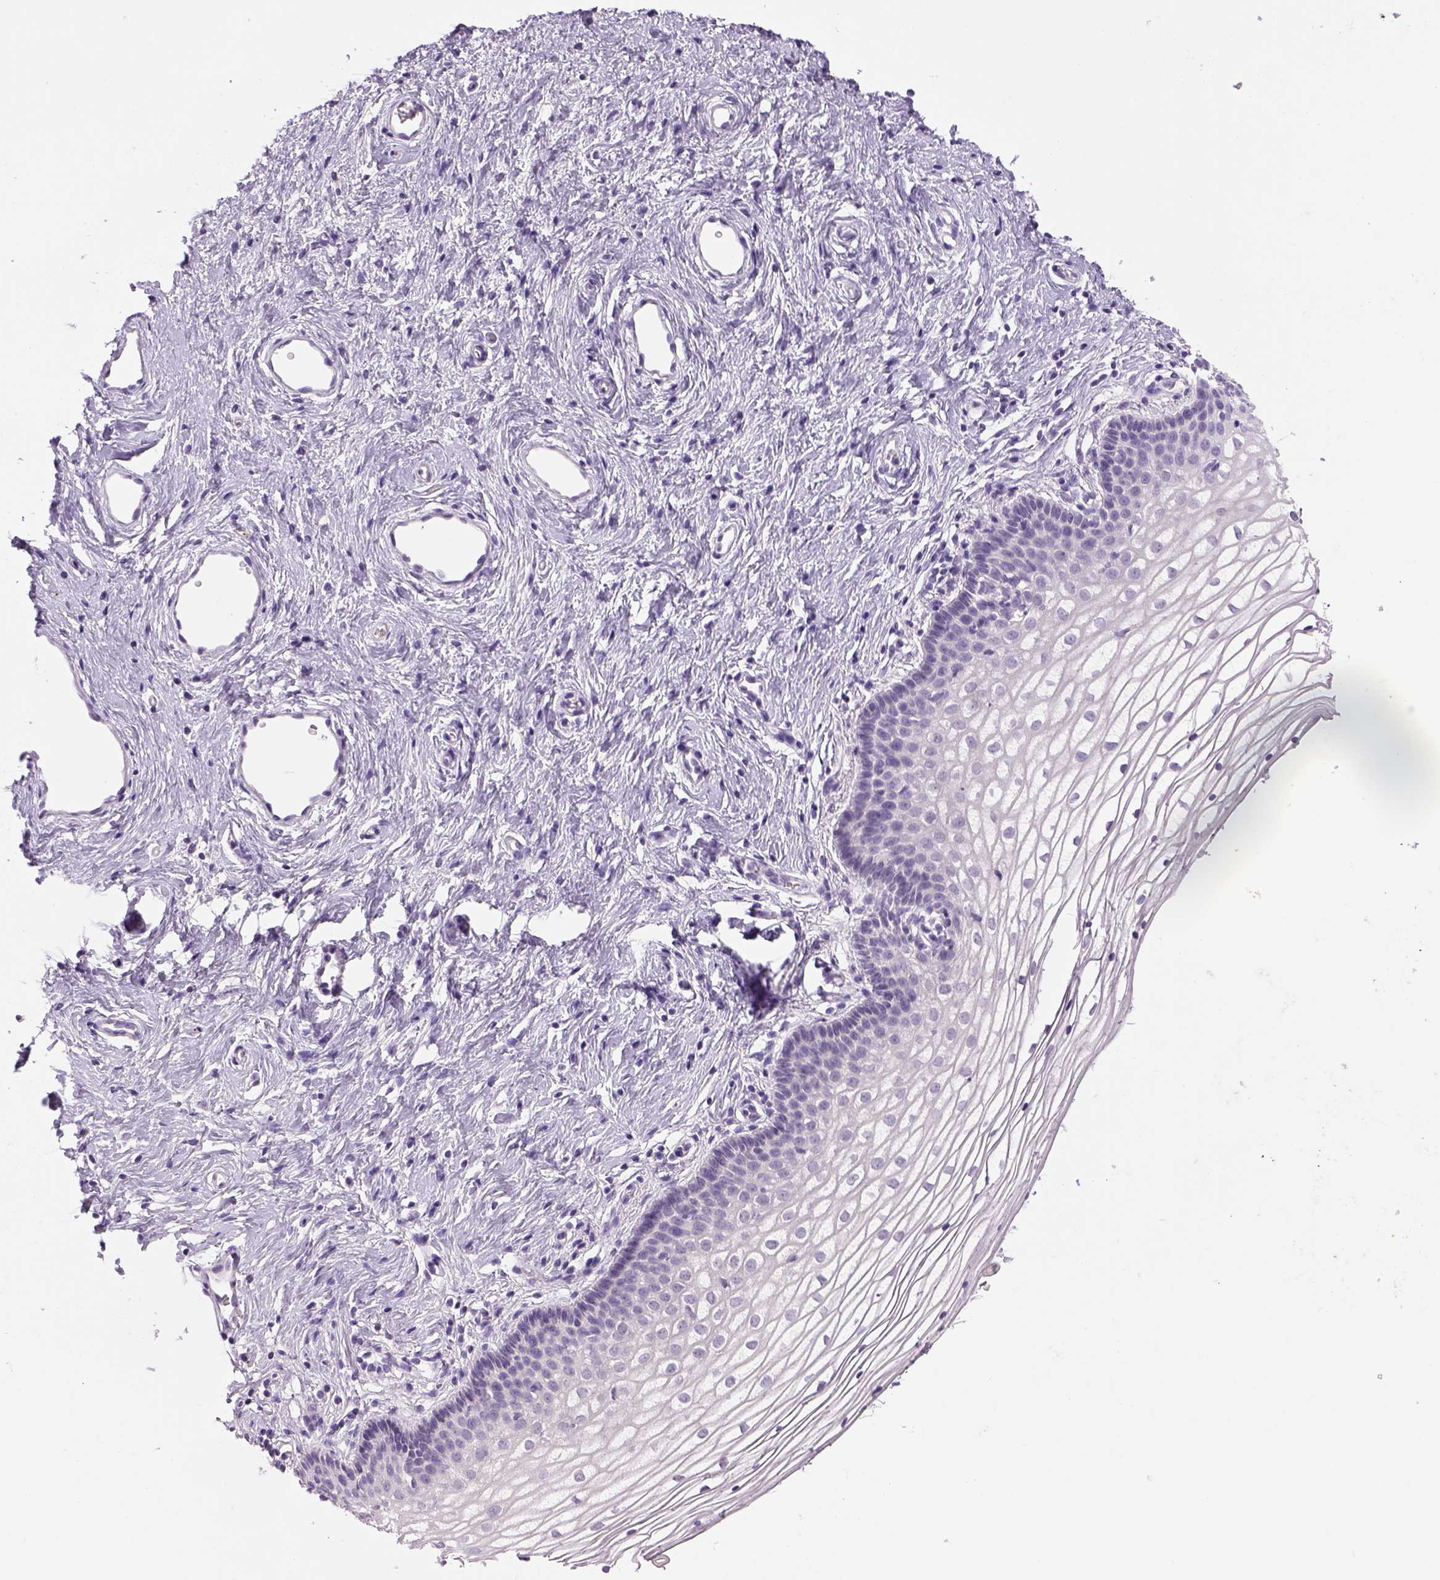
{"staining": {"intensity": "negative", "quantity": "none", "location": "none"}, "tissue": "vagina", "cell_type": "Squamous epithelial cells", "image_type": "normal", "snomed": [{"axis": "morphology", "description": "Normal tissue, NOS"}, {"axis": "topography", "description": "Vagina"}], "caption": "This is an immunohistochemistry micrograph of normal human vagina. There is no staining in squamous epithelial cells.", "gene": "DBH", "patient": {"sex": "female", "age": 36}}